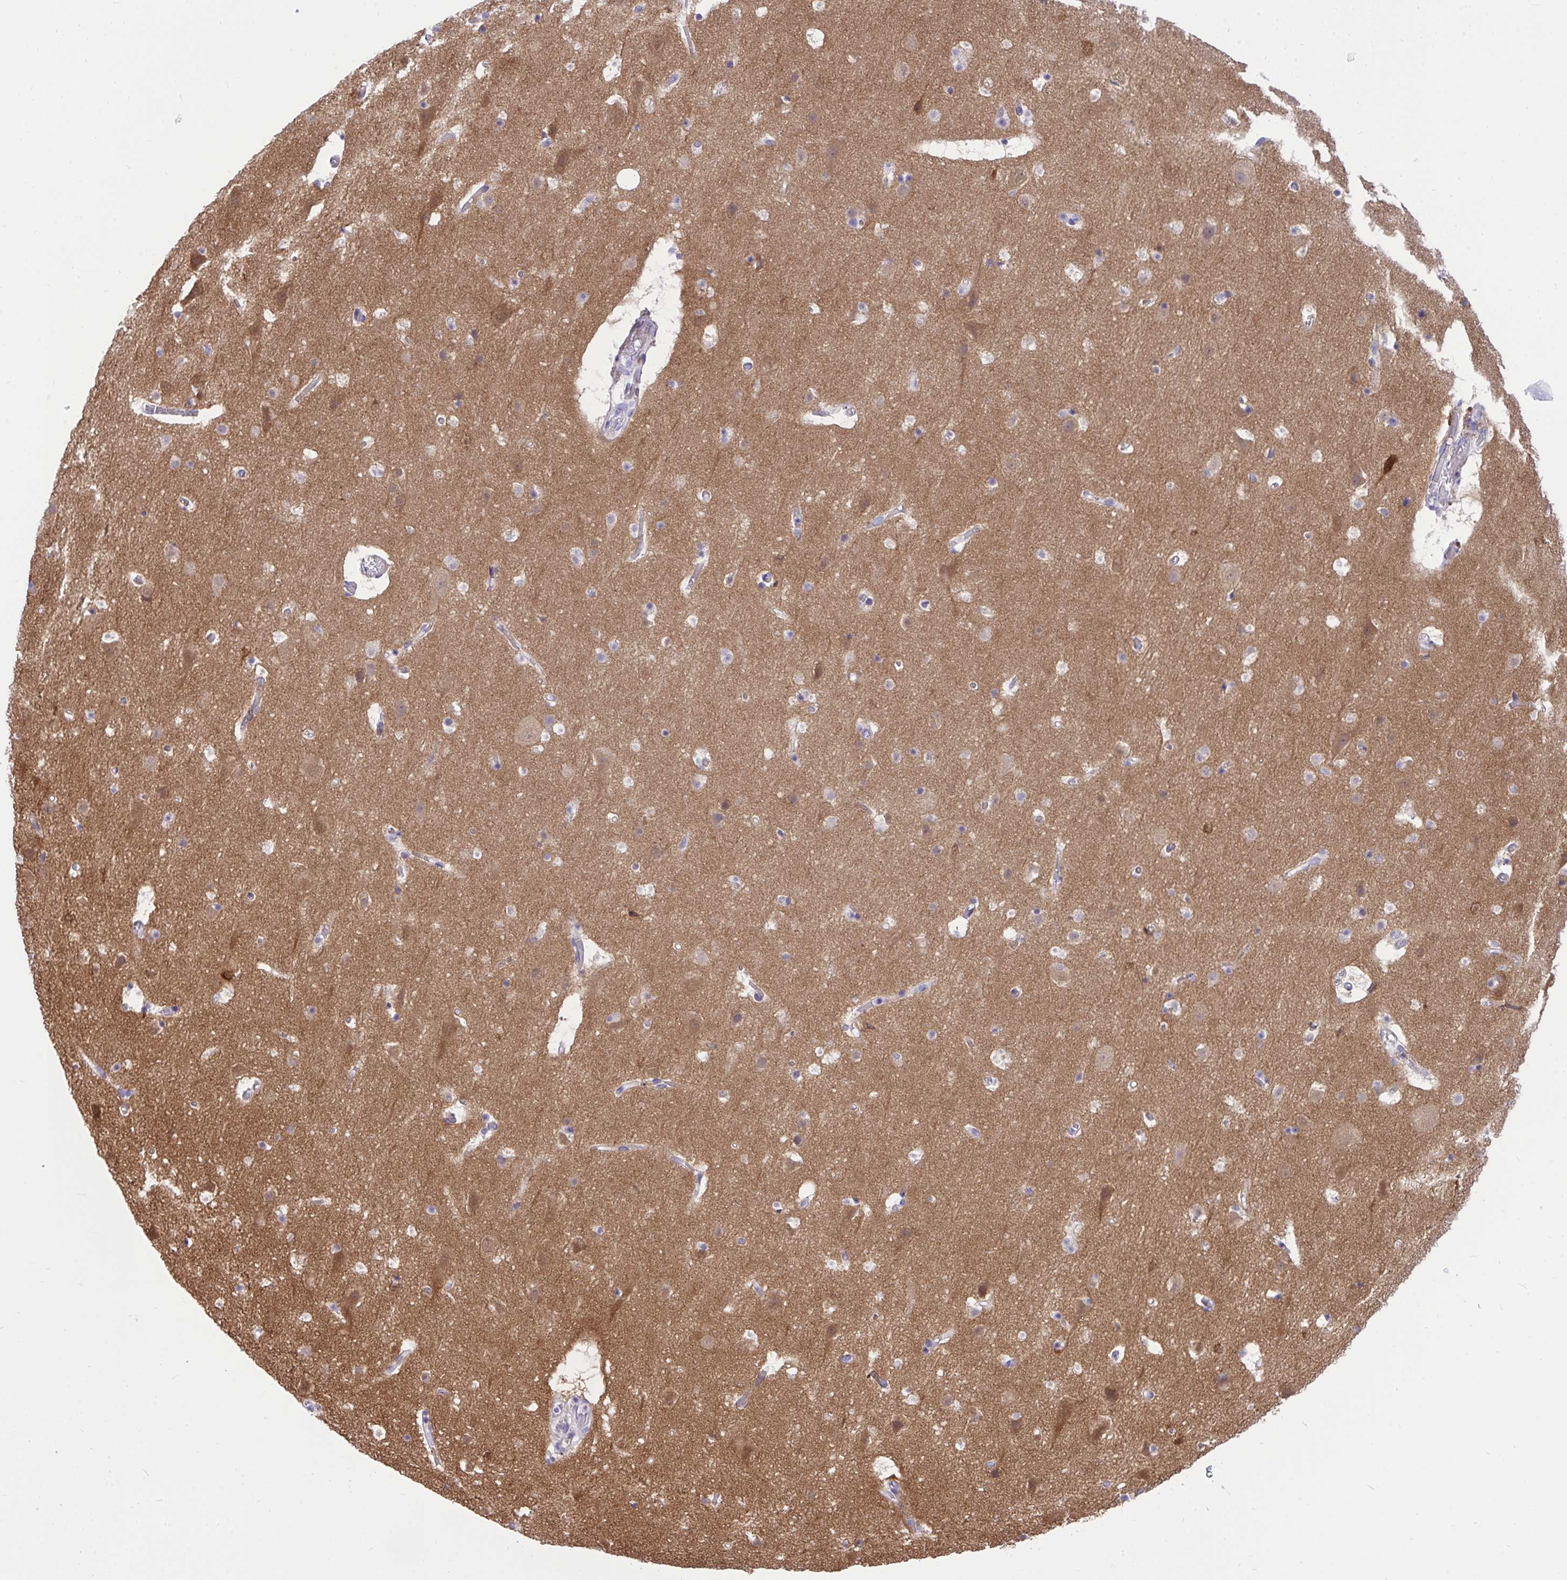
{"staining": {"intensity": "negative", "quantity": "none", "location": "none"}, "tissue": "cerebral cortex", "cell_type": "Endothelial cells", "image_type": "normal", "snomed": [{"axis": "morphology", "description": "Normal tissue, NOS"}, {"axis": "topography", "description": "Cerebral cortex"}], "caption": "The micrograph displays no significant expression in endothelial cells of cerebral cortex.", "gene": "TLN2", "patient": {"sex": "female", "age": 42}}